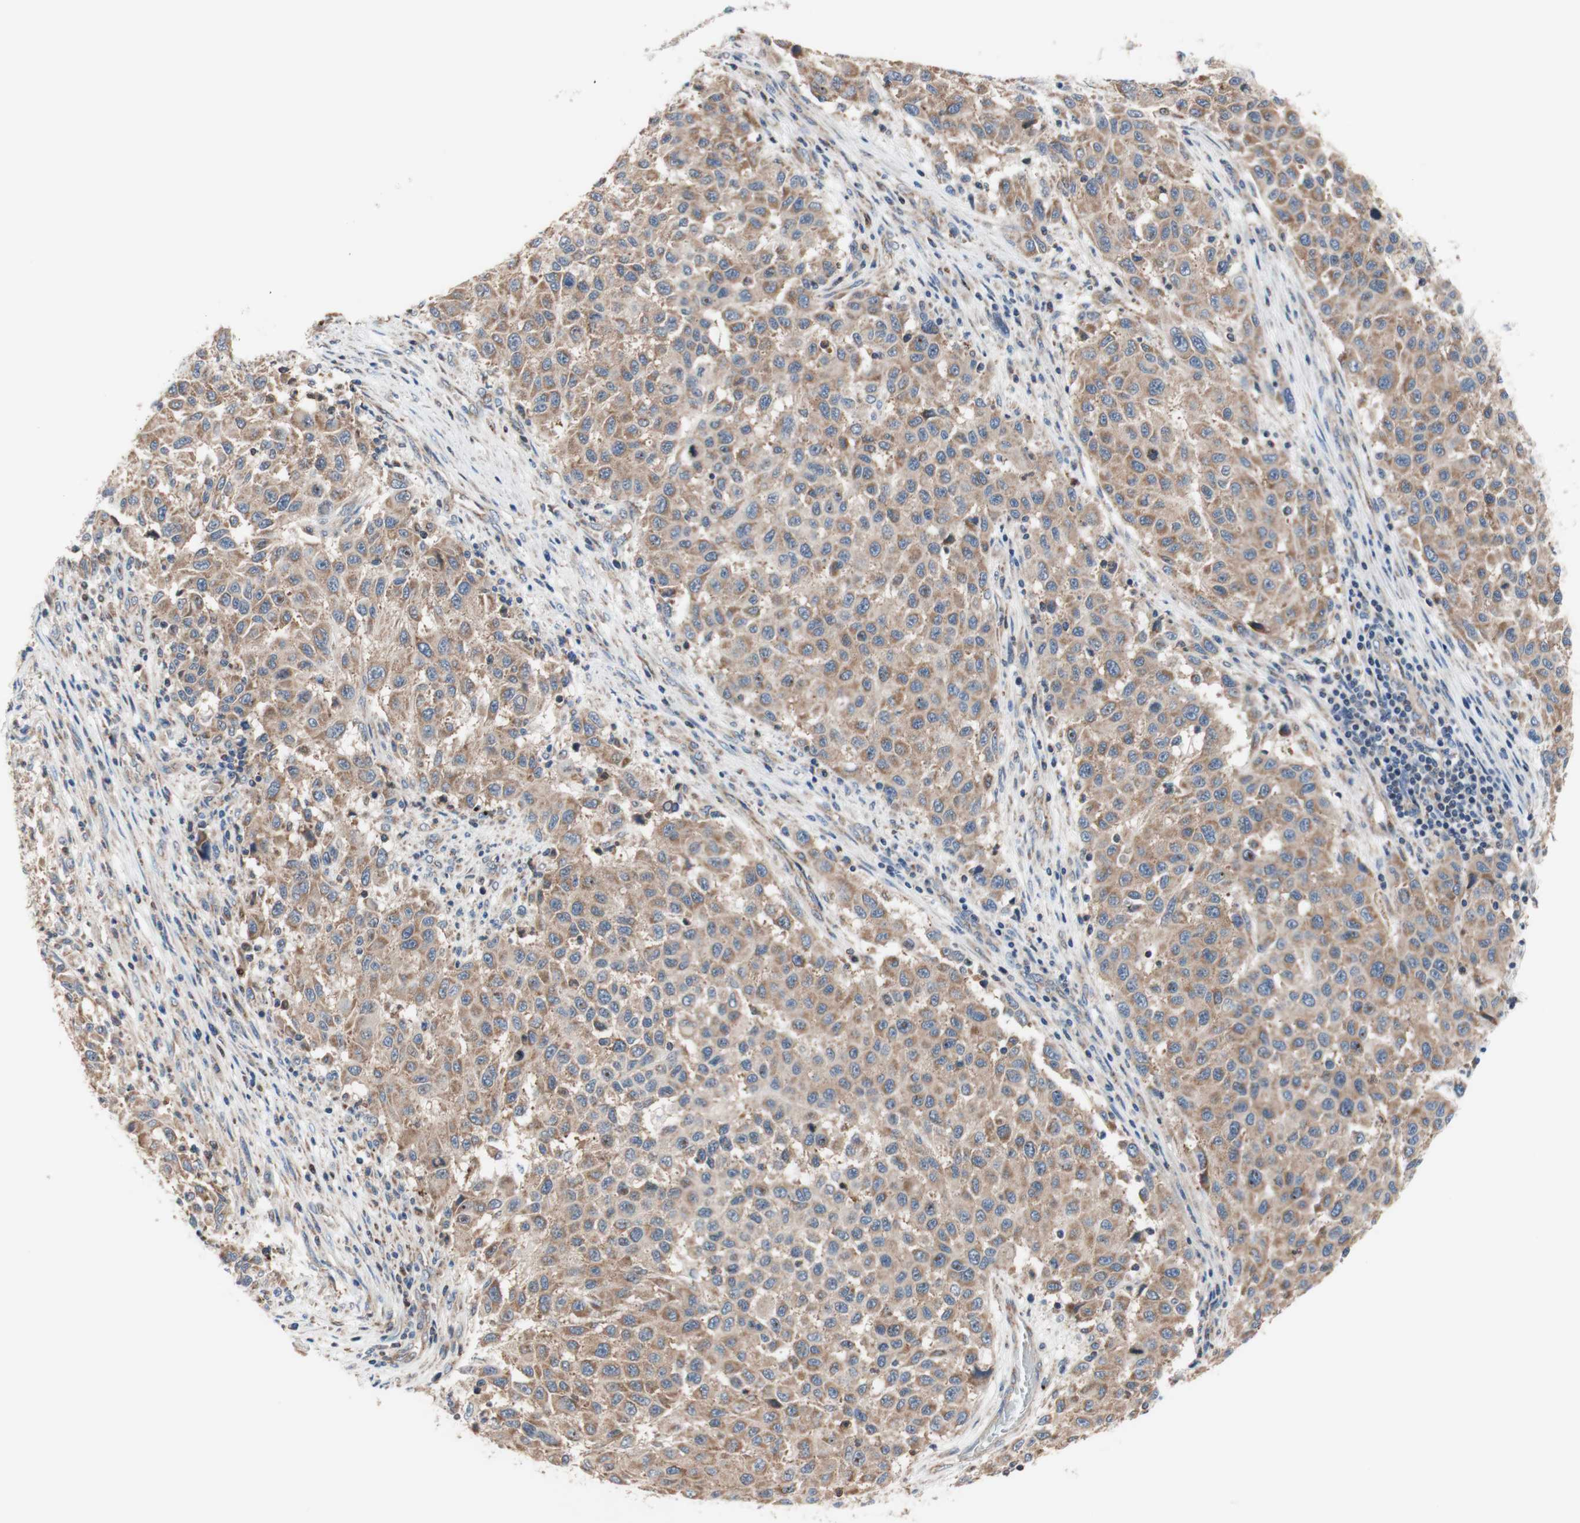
{"staining": {"intensity": "weak", "quantity": ">75%", "location": "cytoplasmic/membranous"}, "tissue": "melanoma", "cell_type": "Tumor cells", "image_type": "cancer", "snomed": [{"axis": "morphology", "description": "Malignant melanoma, Metastatic site"}, {"axis": "topography", "description": "Lymph node"}], "caption": "This is a micrograph of immunohistochemistry staining of malignant melanoma (metastatic site), which shows weak positivity in the cytoplasmic/membranous of tumor cells.", "gene": "FMR1", "patient": {"sex": "male", "age": 61}}